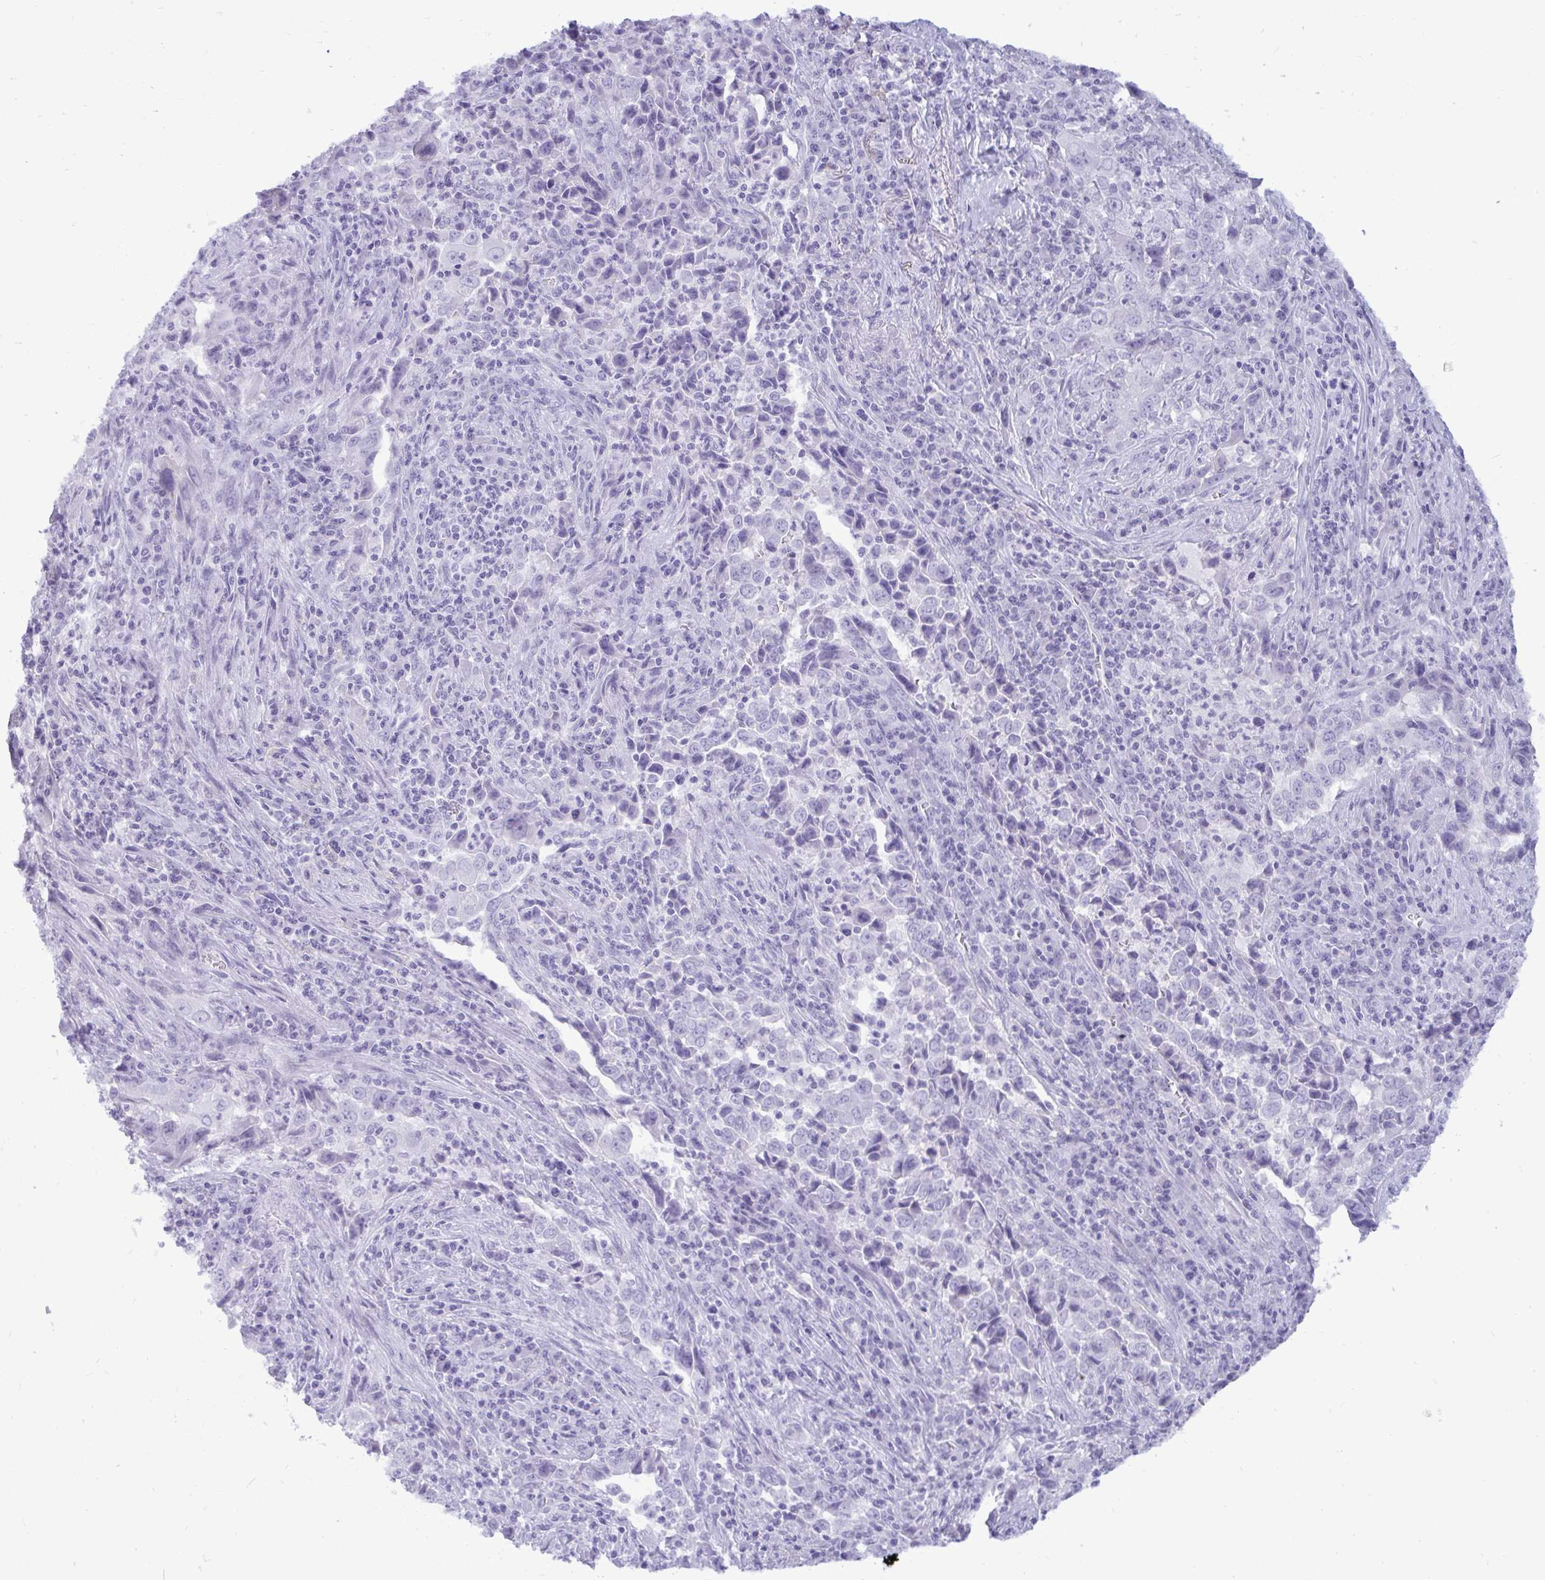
{"staining": {"intensity": "negative", "quantity": "none", "location": "none"}, "tissue": "lung cancer", "cell_type": "Tumor cells", "image_type": "cancer", "snomed": [{"axis": "morphology", "description": "Adenocarcinoma, NOS"}, {"axis": "topography", "description": "Lung"}], "caption": "IHC micrograph of neoplastic tissue: adenocarcinoma (lung) stained with DAB shows no significant protein staining in tumor cells. (Immunohistochemistry, brightfield microscopy, high magnification).", "gene": "ANKRD60", "patient": {"sex": "male", "age": 67}}